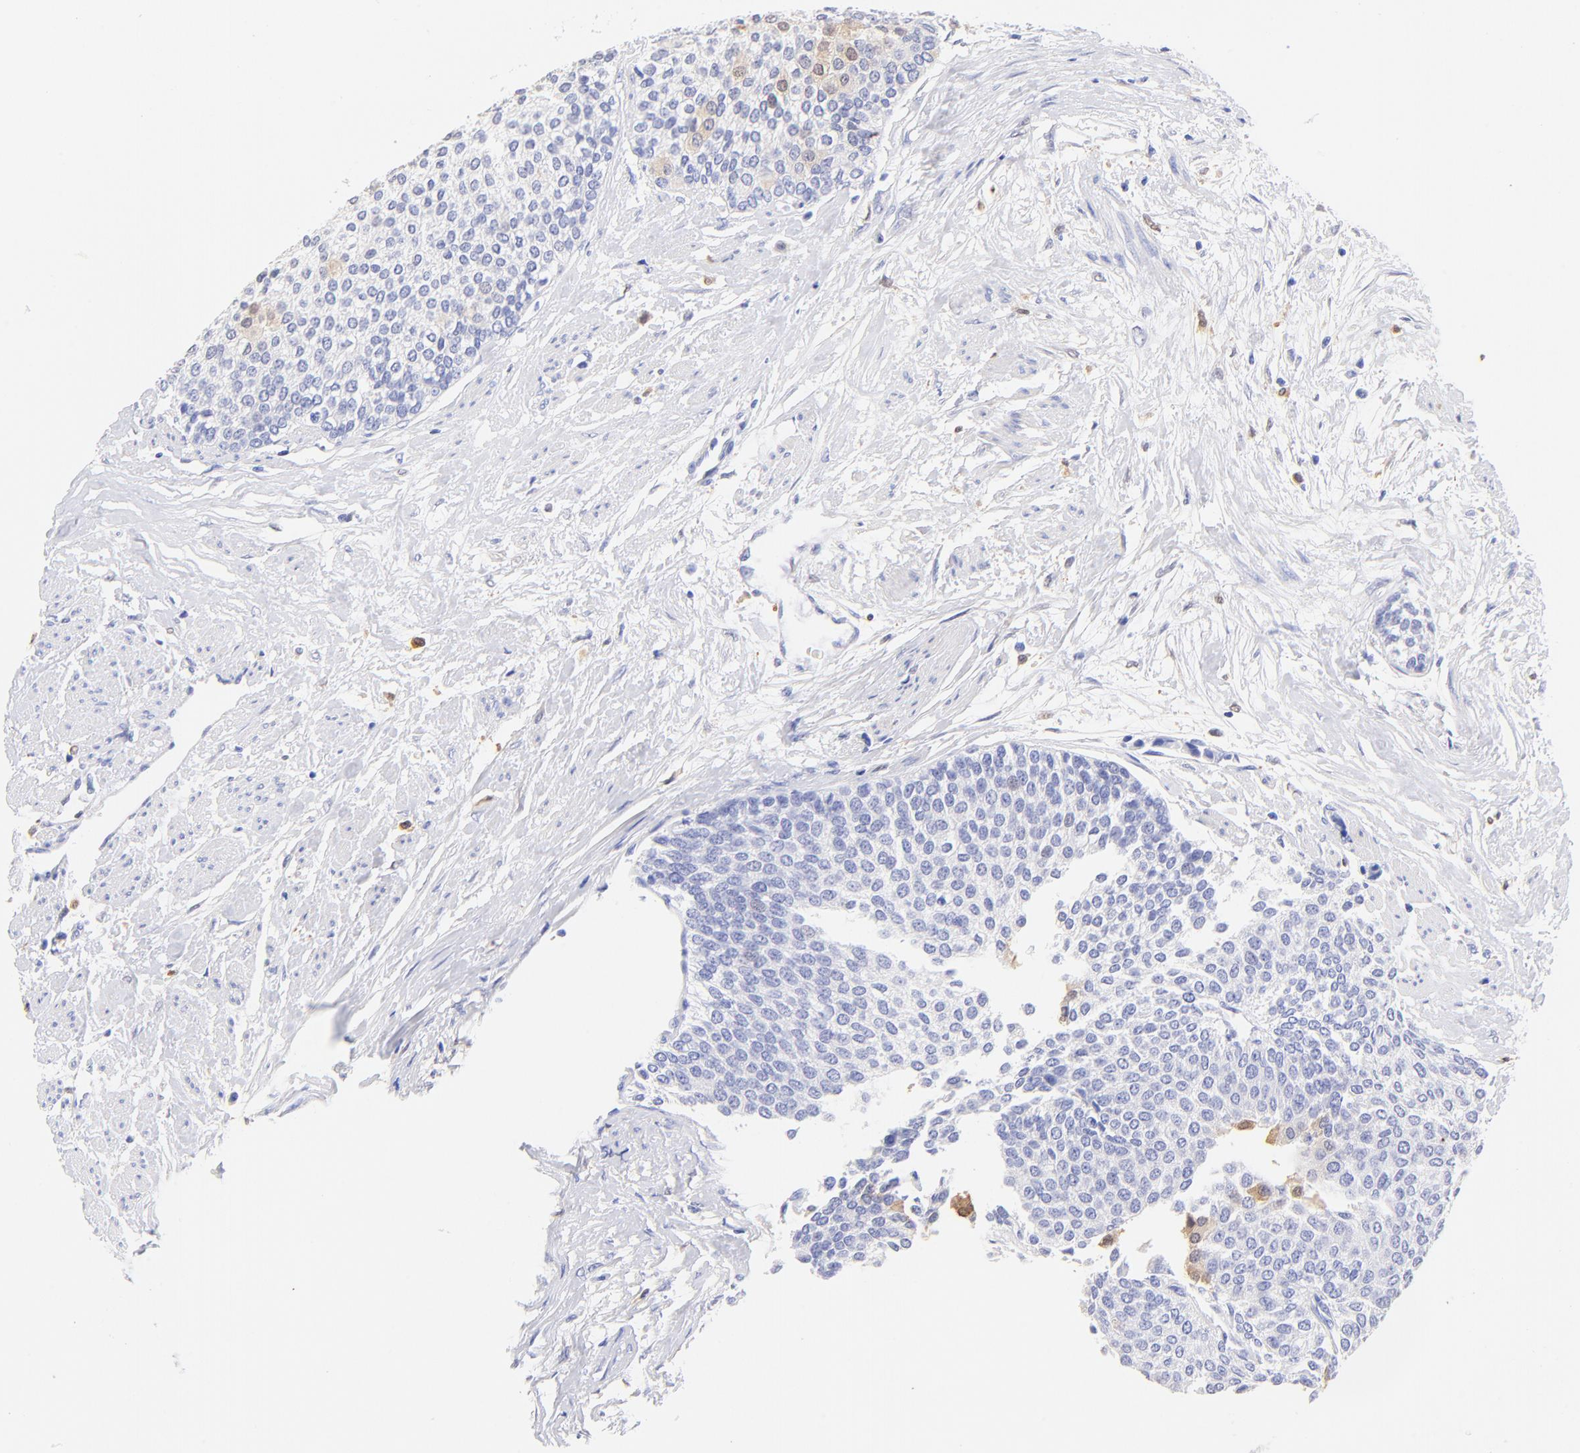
{"staining": {"intensity": "weak", "quantity": "<25%", "location": "nuclear"}, "tissue": "urothelial cancer", "cell_type": "Tumor cells", "image_type": "cancer", "snomed": [{"axis": "morphology", "description": "Urothelial carcinoma, Low grade"}, {"axis": "topography", "description": "Urinary bladder"}], "caption": "Tumor cells are negative for protein expression in human urothelial cancer. (DAB immunohistochemistry visualized using brightfield microscopy, high magnification).", "gene": "ALDH1A1", "patient": {"sex": "female", "age": 73}}